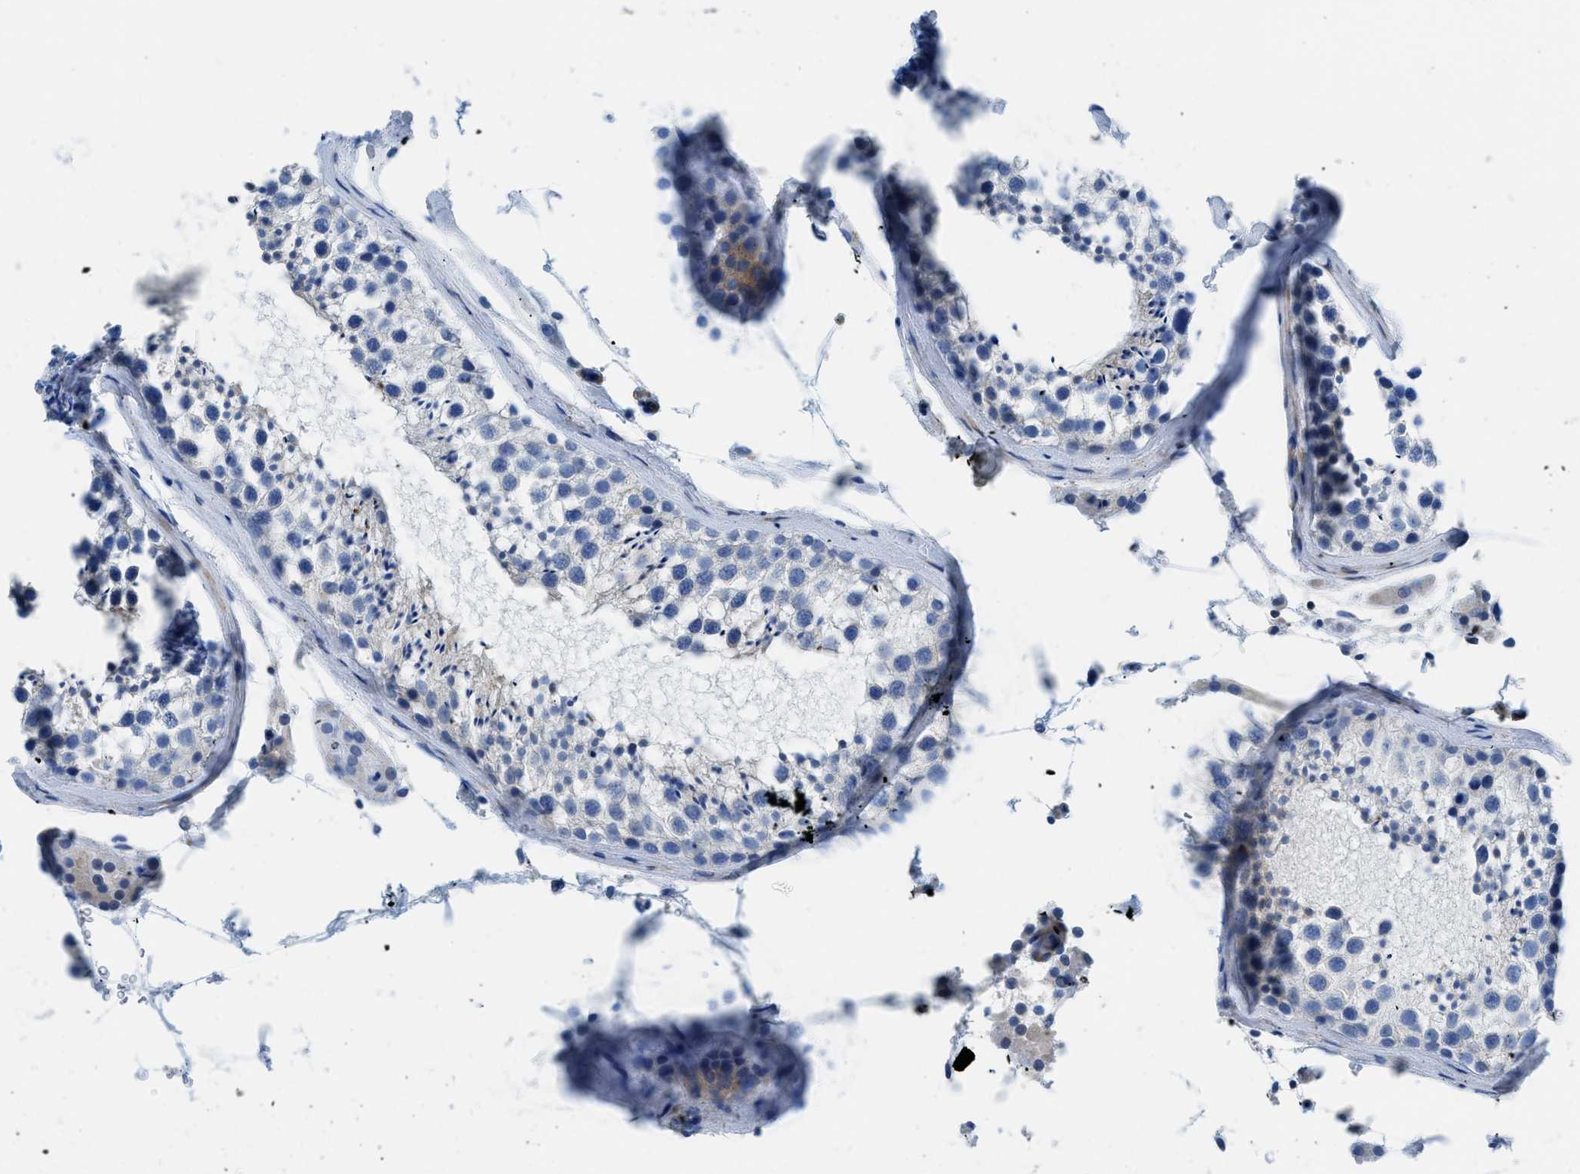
{"staining": {"intensity": "negative", "quantity": "none", "location": "none"}, "tissue": "testis", "cell_type": "Cells in seminiferous ducts", "image_type": "normal", "snomed": [{"axis": "morphology", "description": "Normal tissue, NOS"}, {"axis": "topography", "description": "Testis"}], "caption": "A photomicrograph of human testis is negative for staining in cells in seminiferous ducts. The staining is performed using DAB brown chromogen with nuclei counter-stained in using hematoxylin.", "gene": "CUTA", "patient": {"sex": "male", "age": 46}}